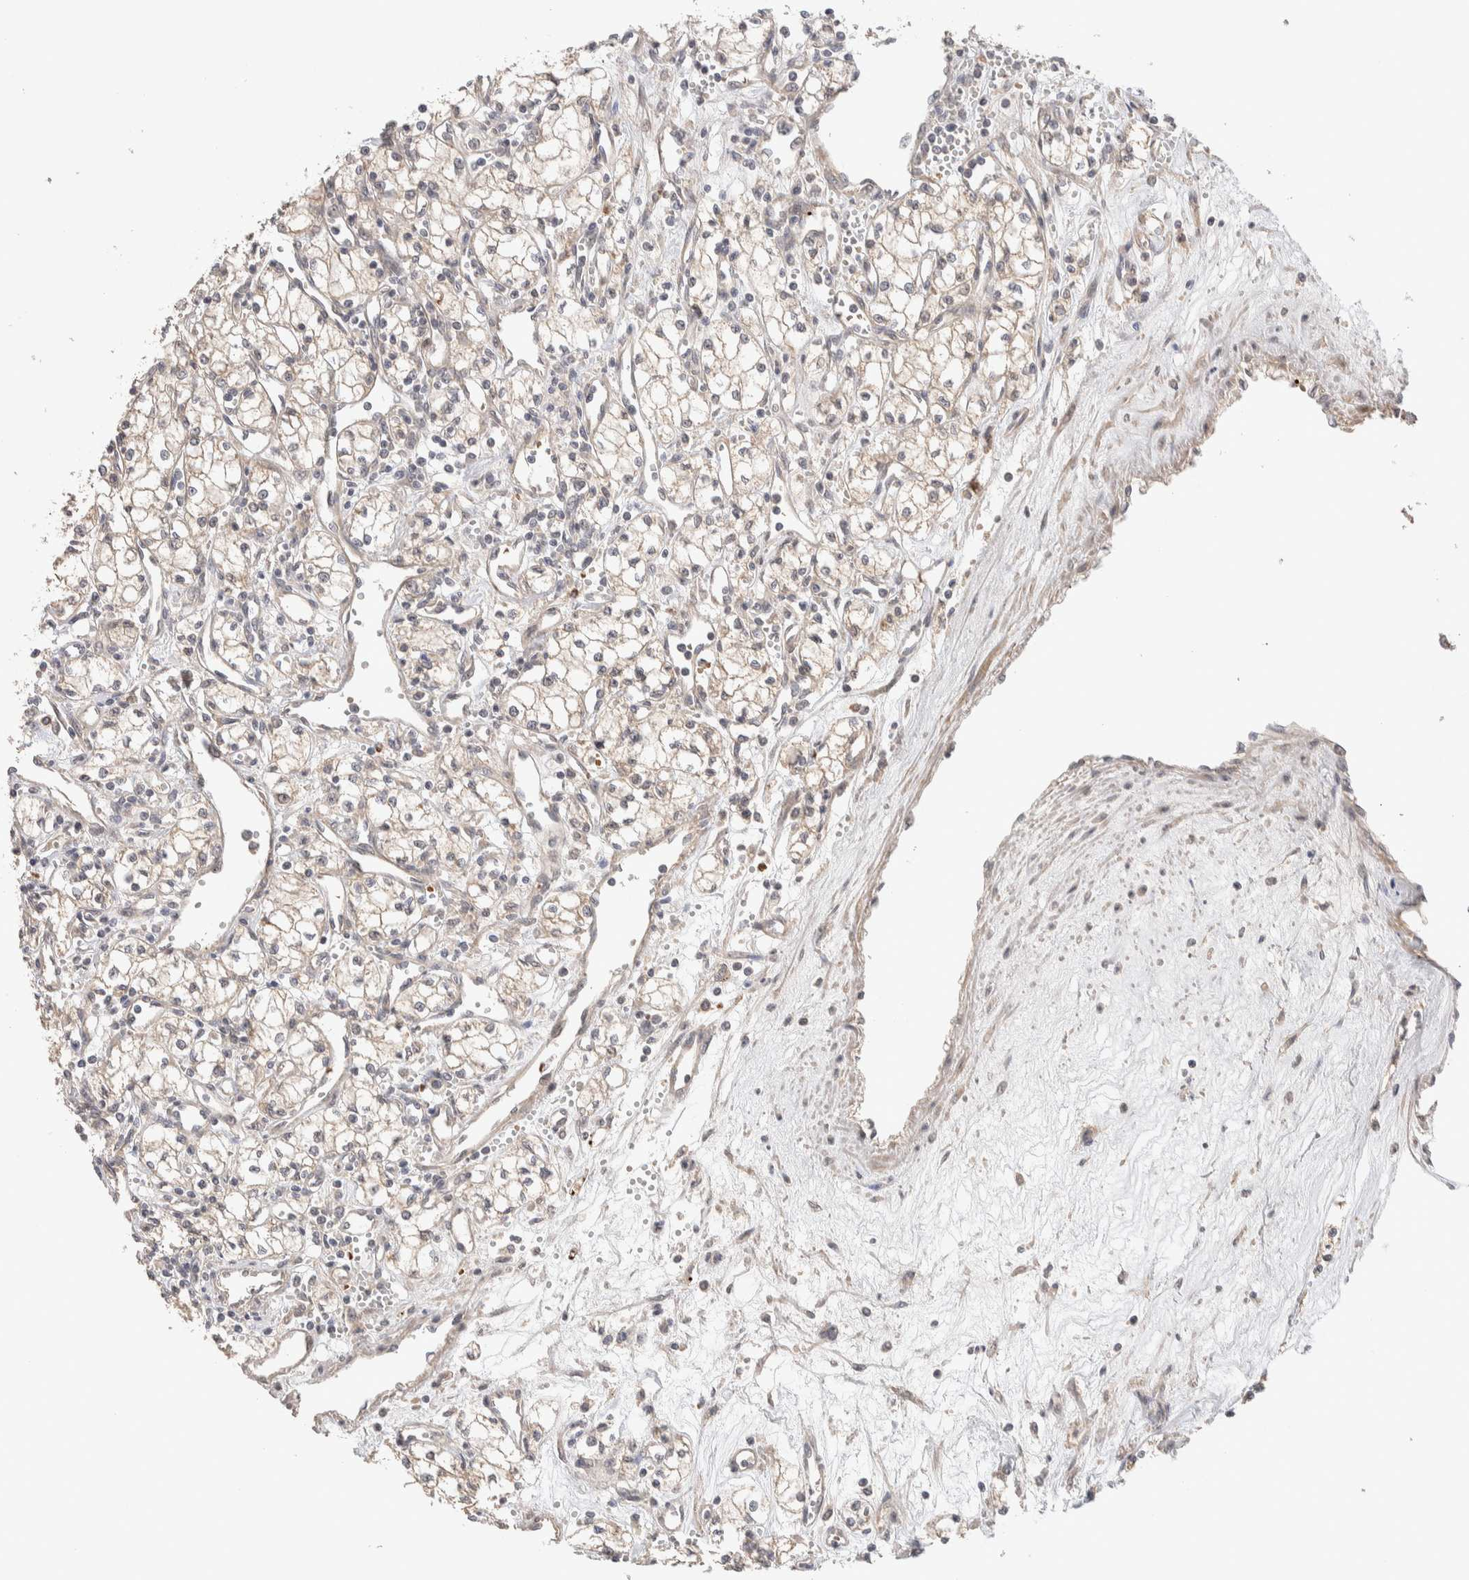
{"staining": {"intensity": "weak", "quantity": ">75%", "location": "cytoplasmic/membranous"}, "tissue": "renal cancer", "cell_type": "Tumor cells", "image_type": "cancer", "snomed": [{"axis": "morphology", "description": "Adenocarcinoma, NOS"}, {"axis": "topography", "description": "Kidney"}], "caption": "Protein staining of renal adenocarcinoma tissue demonstrates weak cytoplasmic/membranous expression in approximately >75% of tumor cells.", "gene": "CASK", "patient": {"sex": "male", "age": 59}}